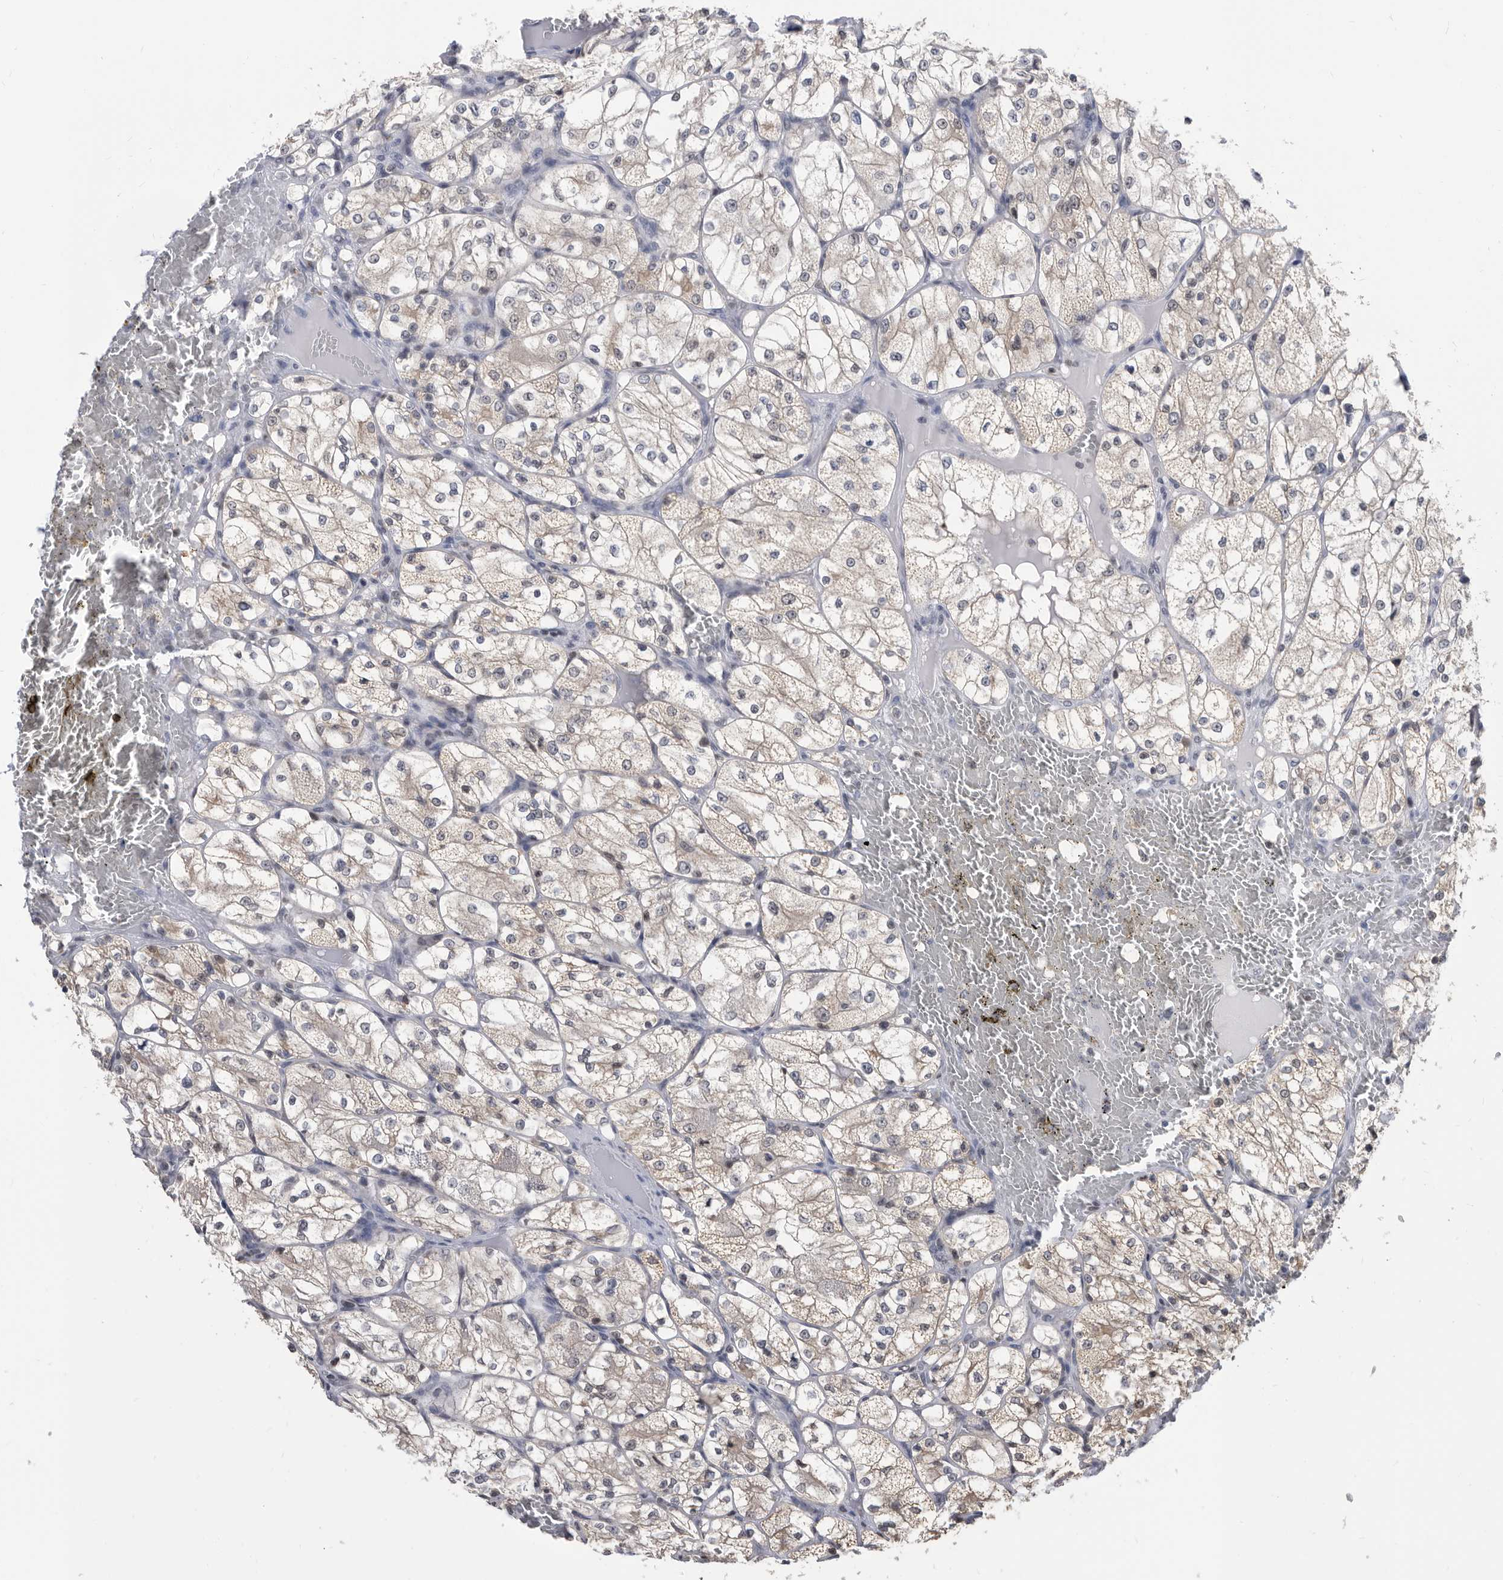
{"staining": {"intensity": "weak", "quantity": "25%-75%", "location": "cytoplasmic/membranous"}, "tissue": "renal cancer", "cell_type": "Tumor cells", "image_type": "cancer", "snomed": [{"axis": "morphology", "description": "Adenocarcinoma, NOS"}, {"axis": "topography", "description": "Kidney"}], "caption": "Immunohistochemical staining of human renal adenocarcinoma exhibits weak cytoplasmic/membranous protein positivity in approximately 25%-75% of tumor cells. (DAB (3,3'-diaminobenzidine) IHC, brown staining for protein, blue staining for nuclei).", "gene": "TSTD1", "patient": {"sex": "female", "age": 69}}